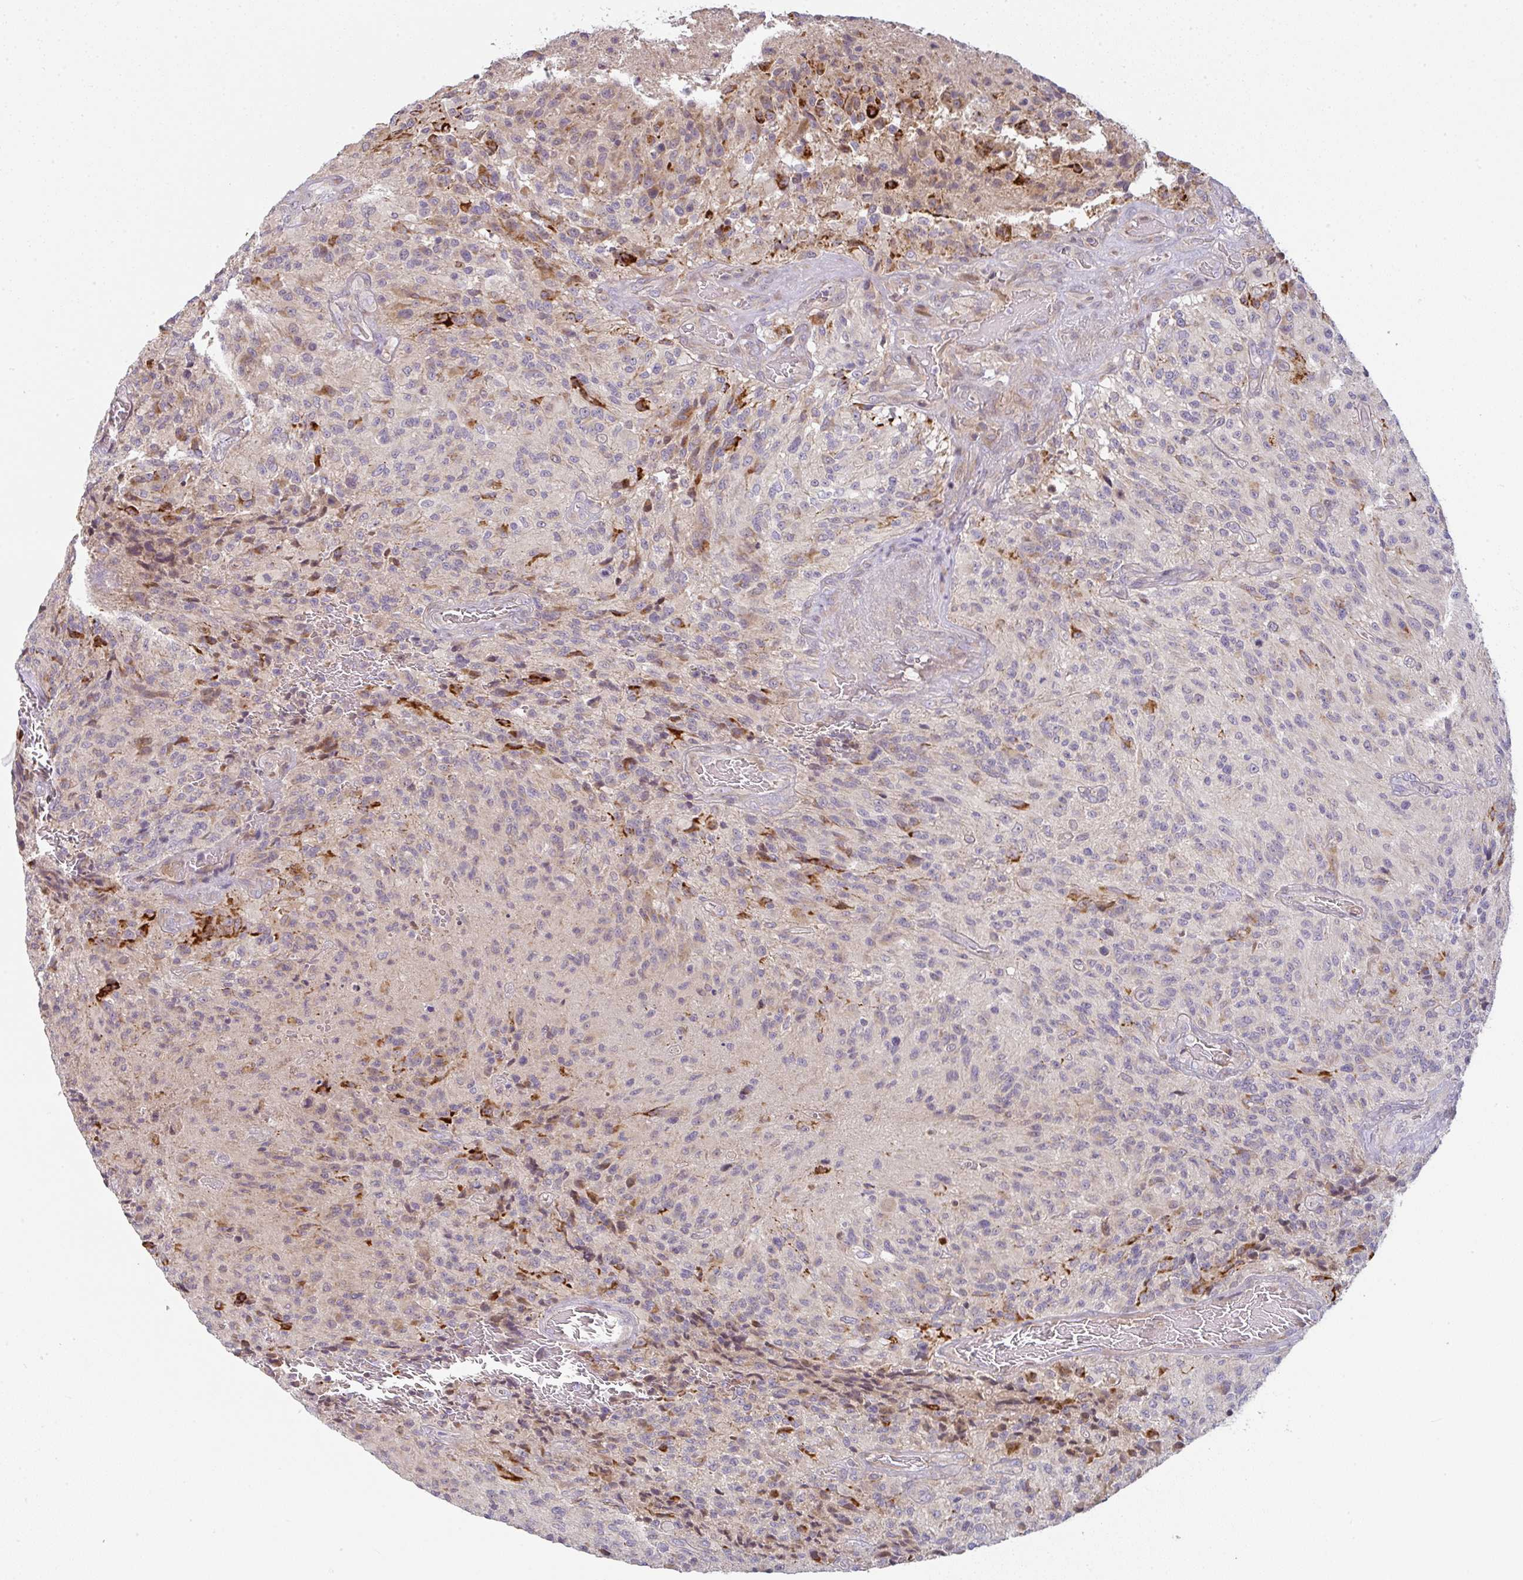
{"staining": {"intensity": "moderate", "quantity": "<25%", "location": "cytoplasmic/membranous"}, "tissue": "glioma", "cell_type": "Tumor cells", "image_type": "cancer", "snomed": [{"axis": "morphology", "description": "Normal tissue, NOS"}, {"axis": "morphology", "description": "Glioma, malignant, High grade"}, {"axis": "topography", "description": "Cerebral cortex"}], "caption": "Tumor cells display low levels of moderate cytoplasmic/membranous staining in about <25% of cells in human malignant glioma (high-grade). The protein is stained brown, and the nuclei are stained in blue (DAB IHC with brightfield microscopy, high magnification).", "gene": "MOB1A", "patient": {"sex": "male", "age": 56}}